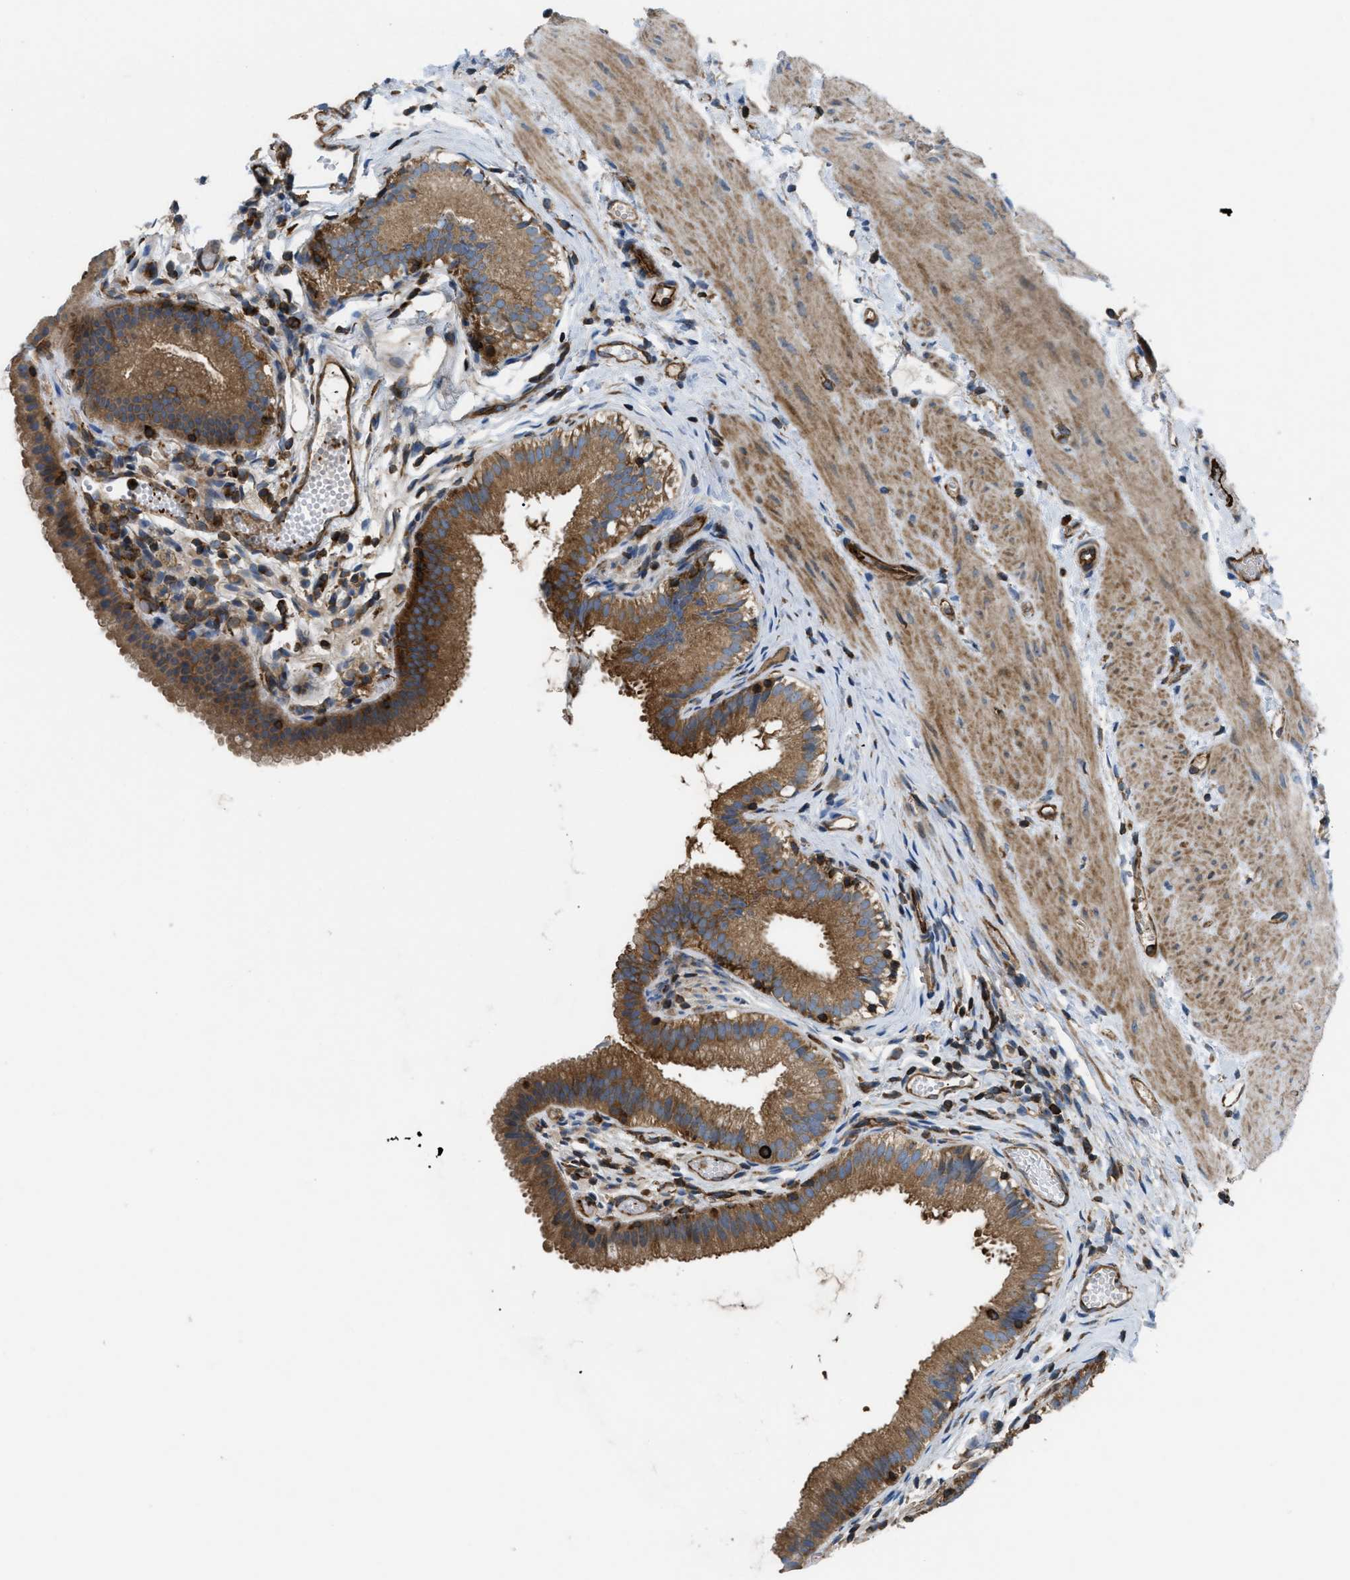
{"staining": {"intensity": "strong", "quantity": ">75%", "location": "cytoplasmic/membranous"}, "tissue": "gallbladder", "cell_type": "Glandular cells", "image_type": "normal", "snomed": [{"axis": "morphology", "description": "Normal tissue, NOS"}, {"axis": "topography", "description": "Gallbladder"}], "caption": "This histopathology image exhibits benign gallbladder stained with immunohistochemistry (IHC) to label a protein in brown. The cytoplasmic/membranous of glandular cells show strong positivity for the protein. Nuclei are counter-stained blue.", "gene": "ATP2A3", "patient": {"sex": "female", "age": 26}}